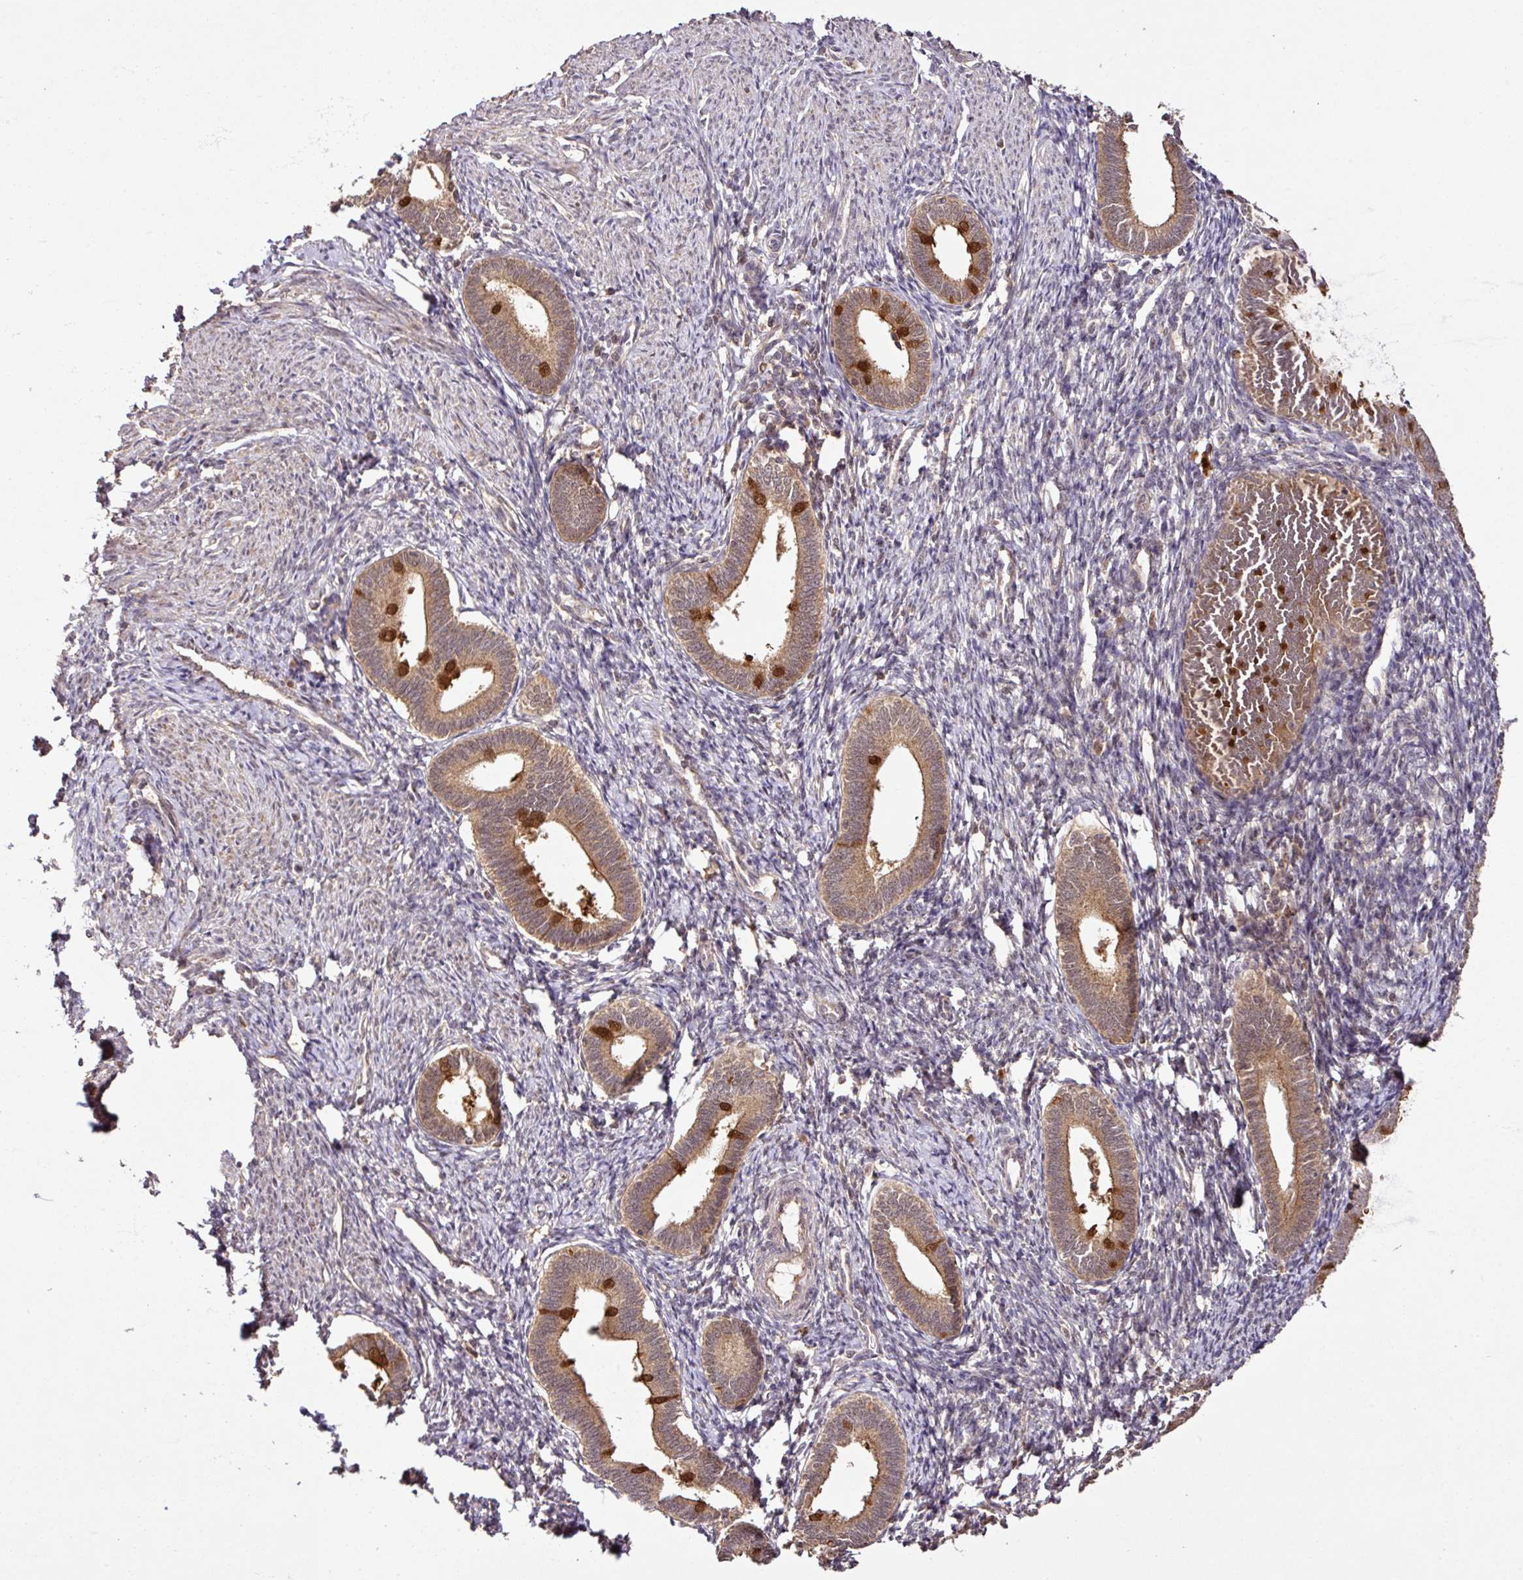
{"staining": {"intensity": "weak", "quantity": "25%-75%", "location": "cytoplasmic/membranous"}, "tissue": "endometrium", "cell_type": "Cells in endometrial stroma", "image_type": "normal", "snomed": [{"axis": "morphology", "description": "Normal tissue, NOS"}, {"axis": "topography", "description": "Endometrium"}], "caption": "A low amount of weak cytoplasmic/membranous positivity is identified in approximately 25%-75% of cells in endometrial stroma in normal endometrium.", "gene": "FAIM", "patient": {"sex": "female", "age": 41}}